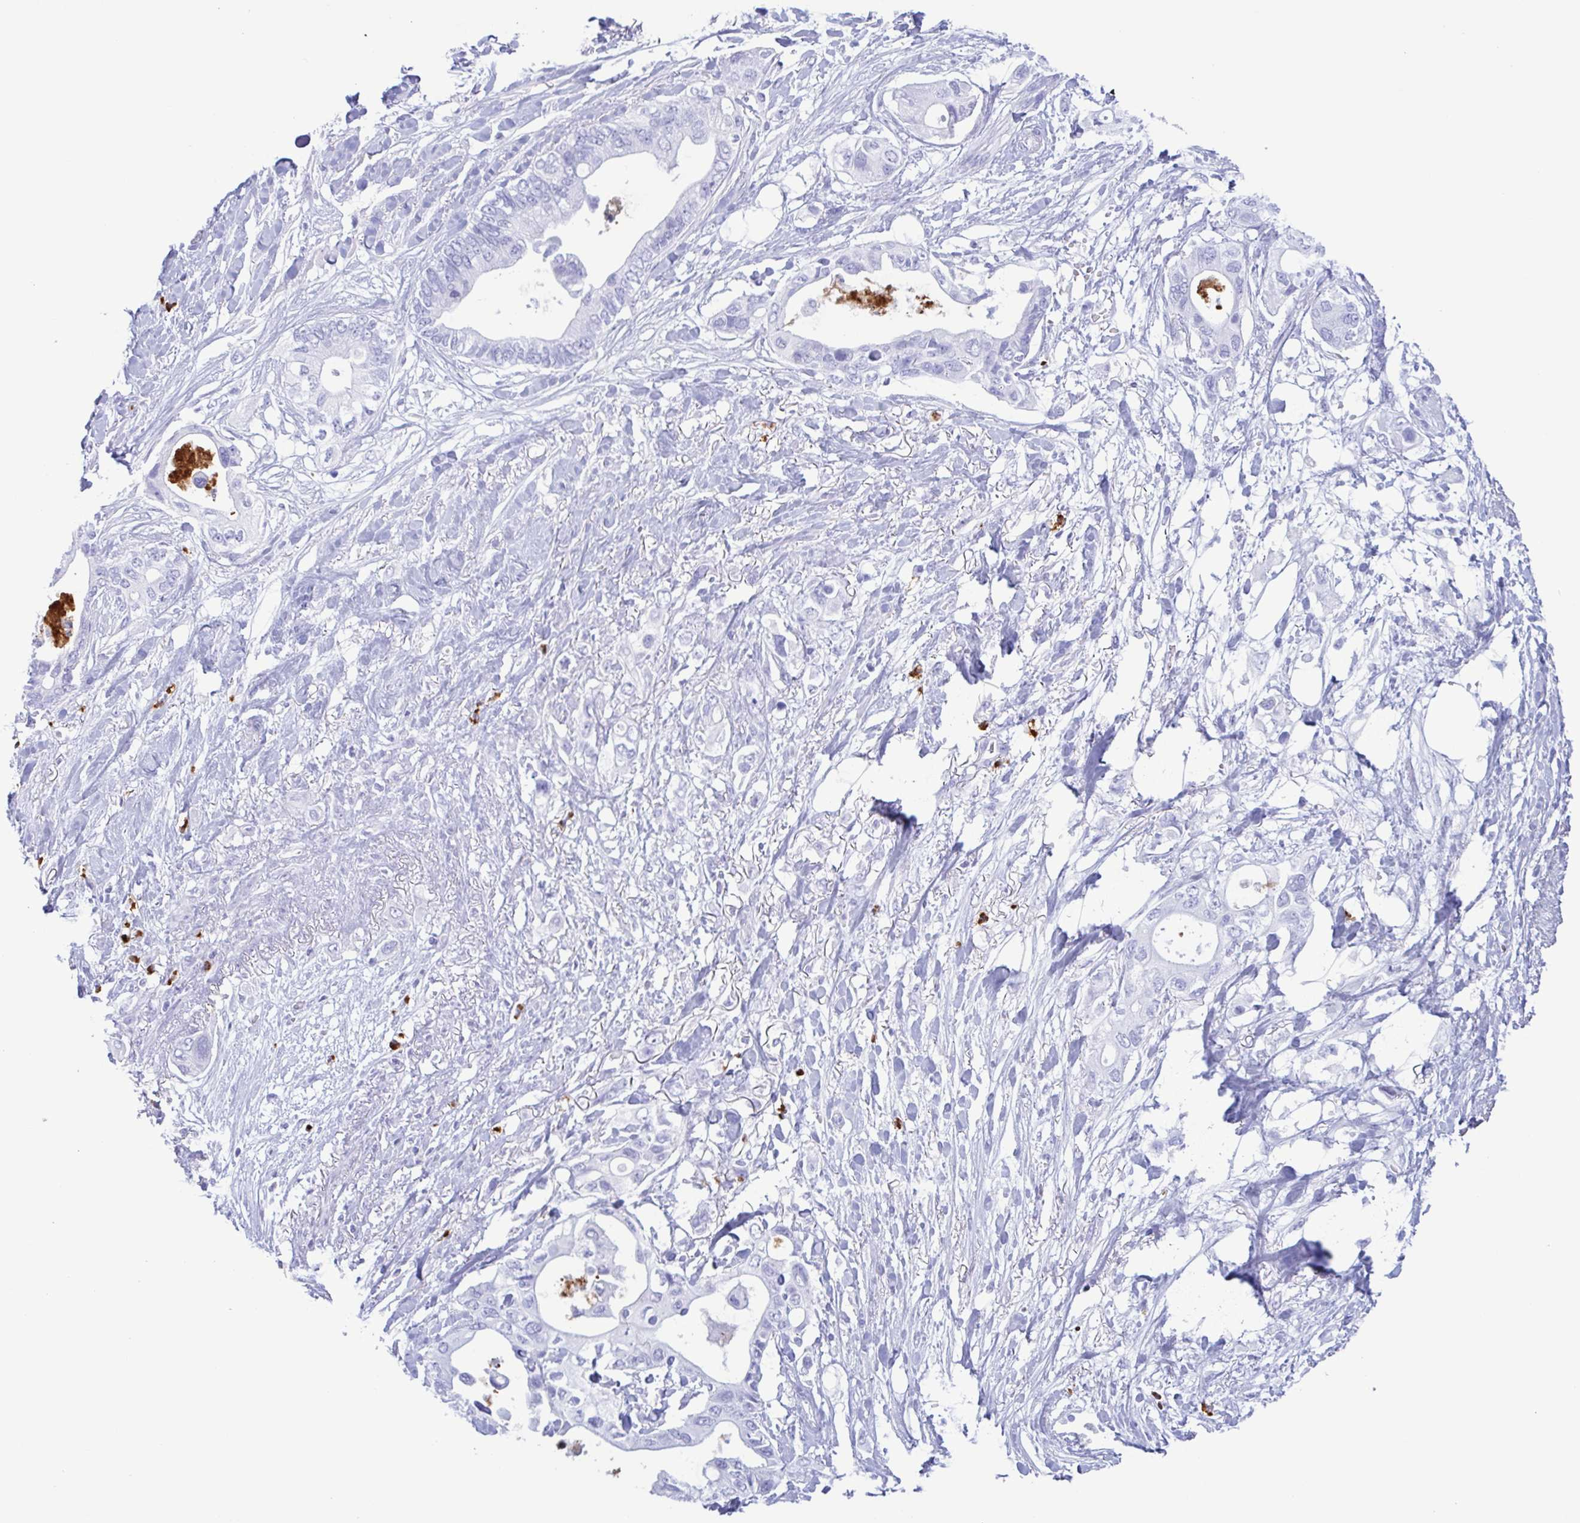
{"staining": {"intensity": "negative", "quantity": "none", "location": "none"}, "tissue": "pancreatic cancer", "cell_type": "Tumor cells", "image_type": "cancer", "snomed": [{"axis": "morphology", "description": "Adenocarcinoma, NOS"}, {"axis": "topography", "description": "Pancreas"}], "caption": "The image reveals no significant expression in tumor cells of pancreatic cancer (adenocarcinoma).", "gene": "LTF", "patient": {"sex": "female", "age": 63}}